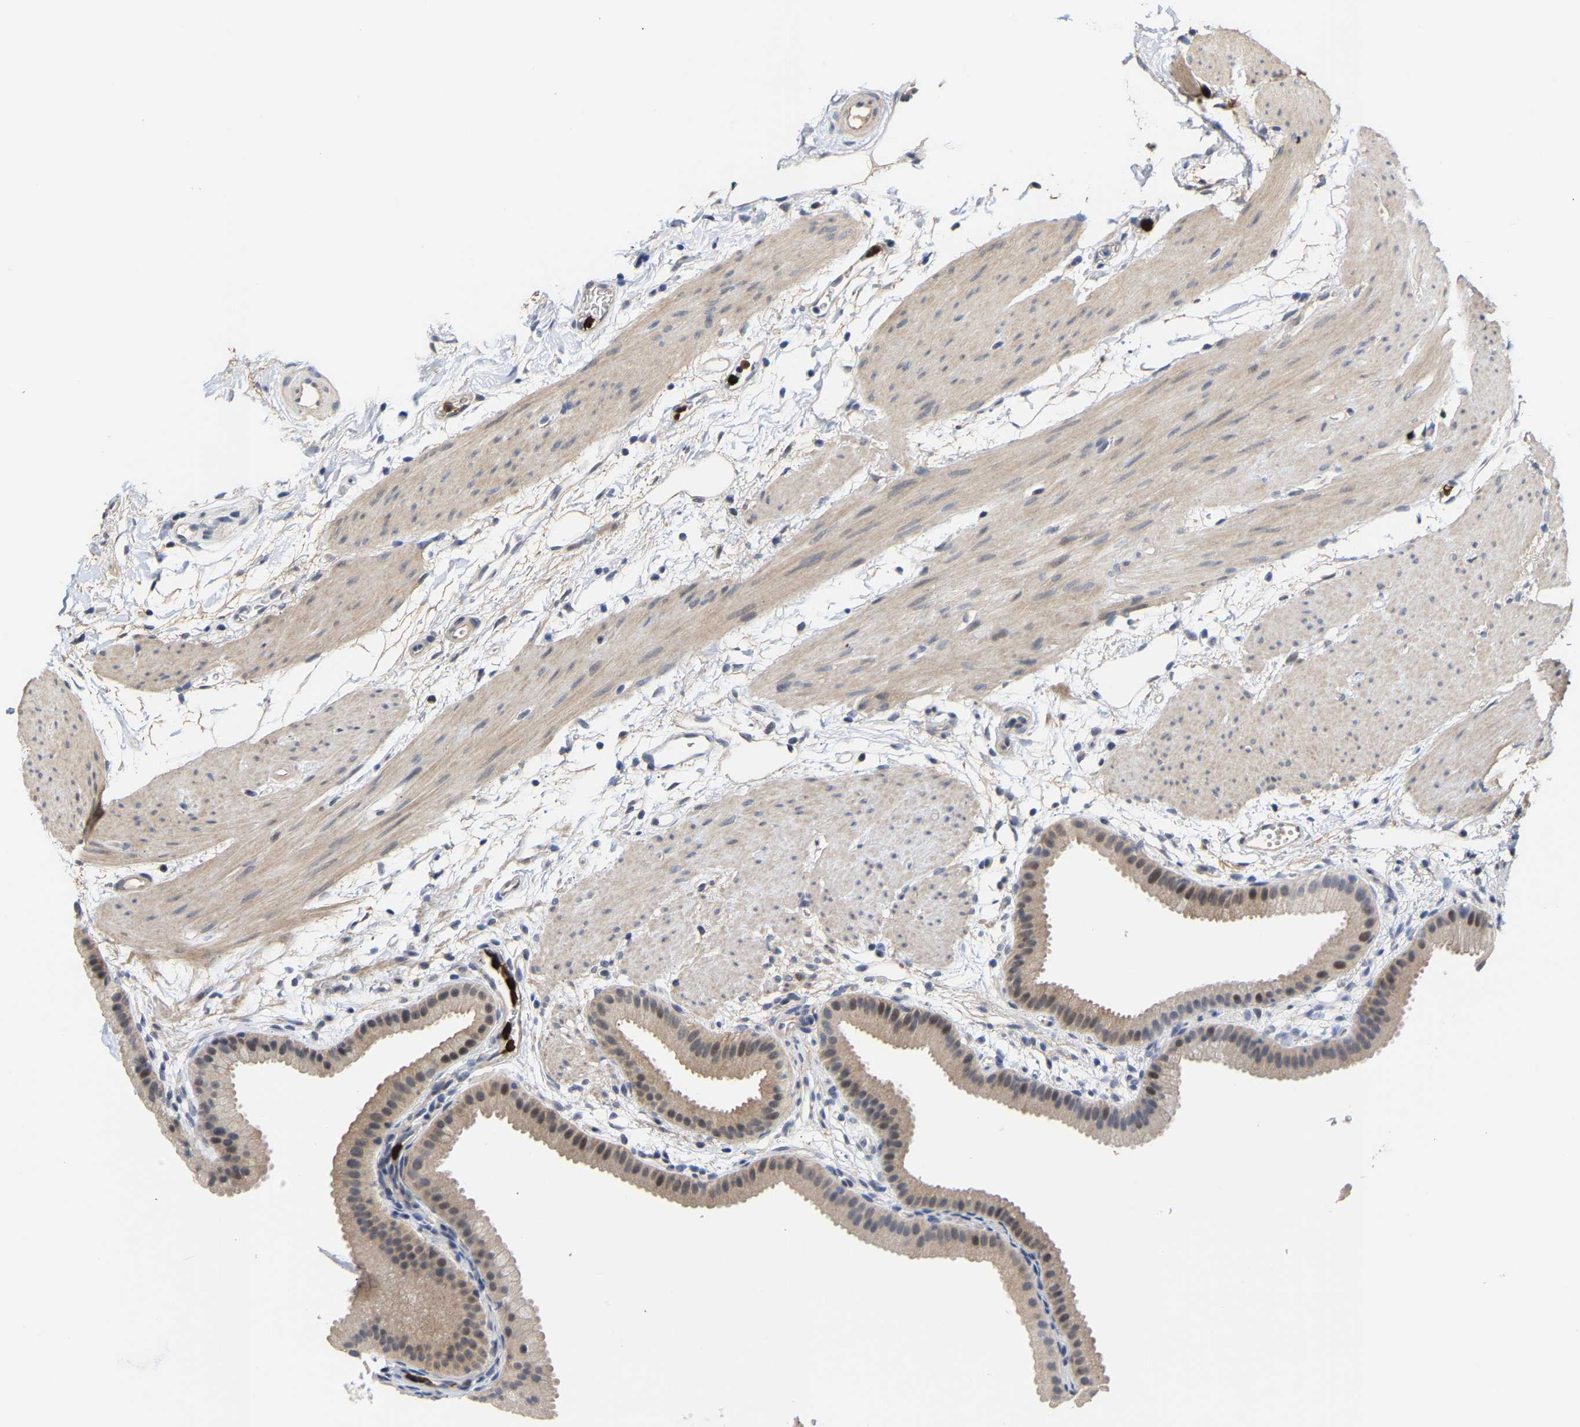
{"staining": {"intensity": "weak", "quantity": ">75%", "location": "cytoplasmic/membranous,nuclear"}, "tissue": "gallbladder", "cell_type": "Glandular cells", "image_type": "normal", "snomed": [{"axis": "morphology", "description": "Normal tissue, NOS"}, {"axis": "topography", "description": "Gallbladder"}], "caption": "The histopathology image reveals immunohistochemical staining of normal gallbladder. There is weak cytoplasmic/membranous,nuclear positivity is seen in about >75% of glandular cells. (Stains: DAB in brown, nuclei in blue, Microscopy: brightfield microscopy at high magnification).", "gene": "TDRD7", "patient": {"sex": "female", "age": 64}}